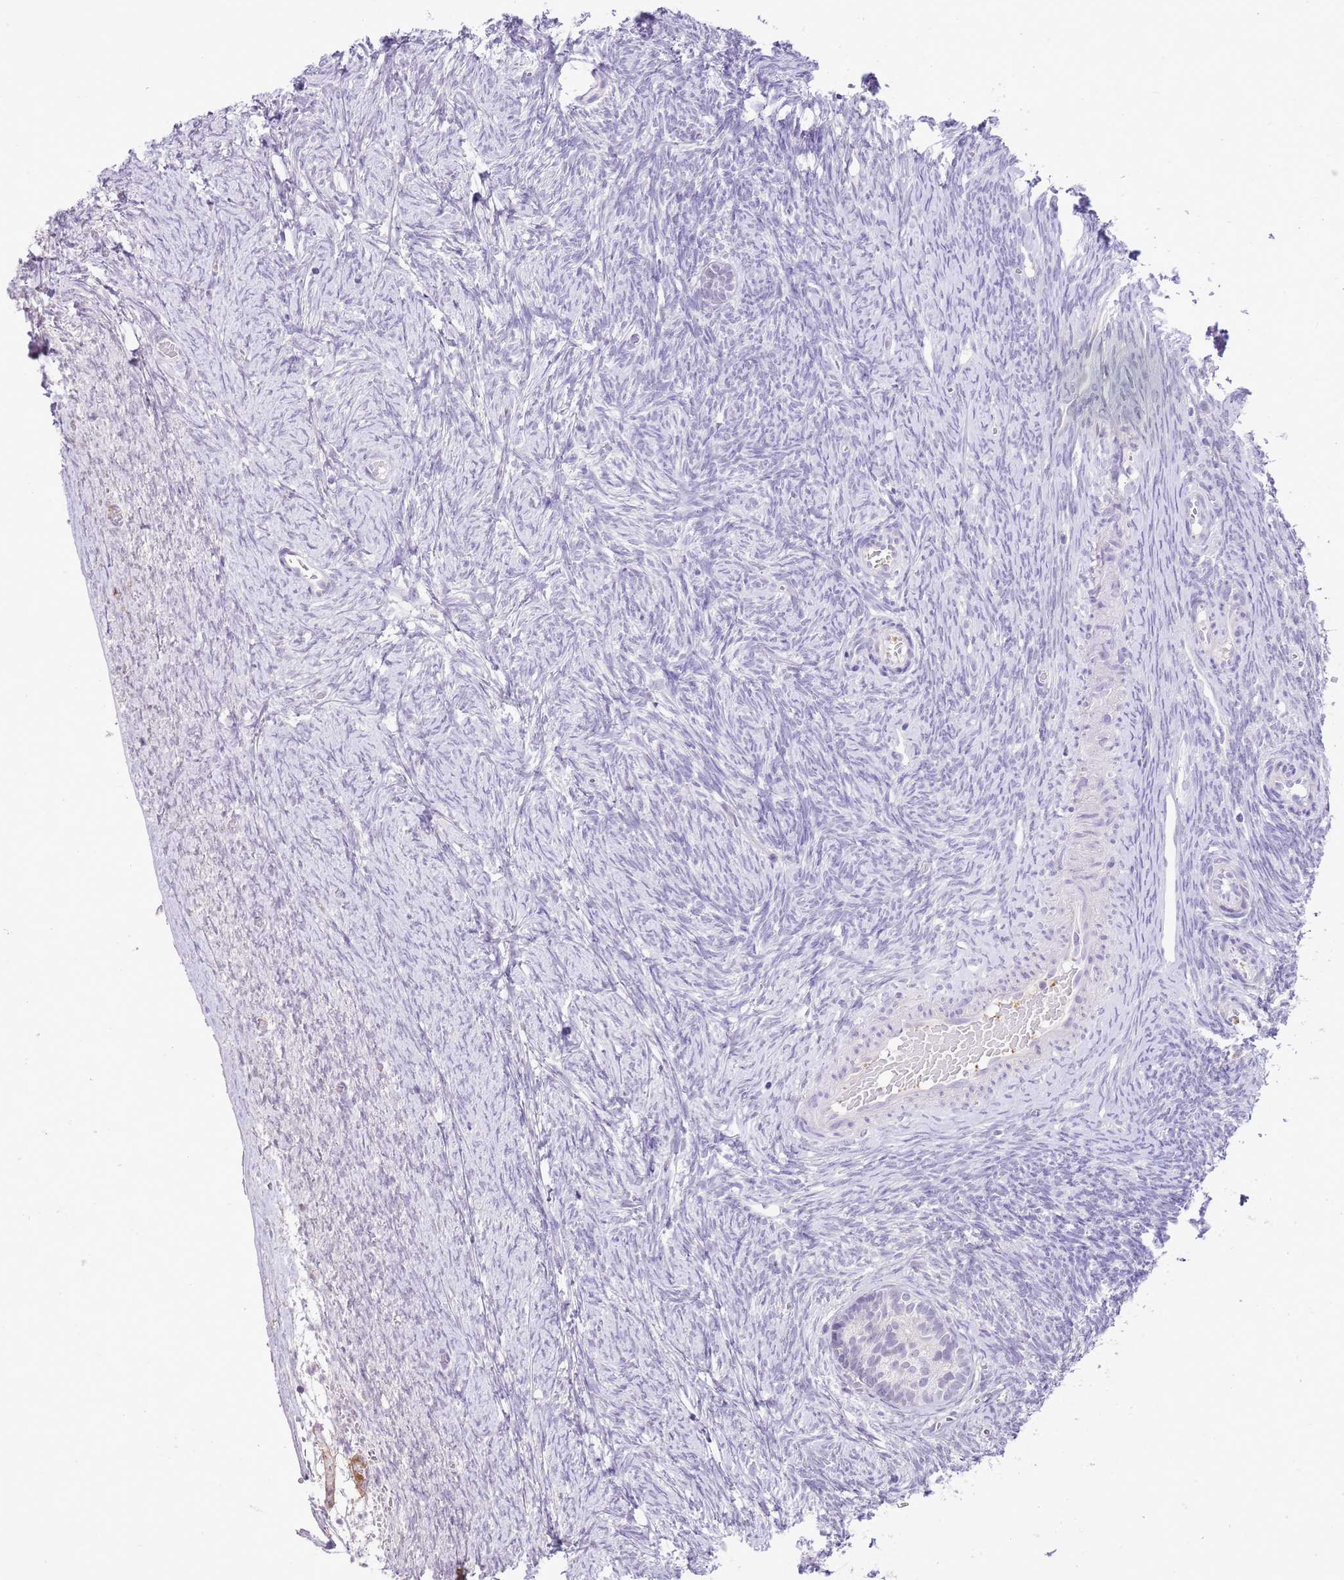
{"staining": {"intensity": "negative", "quantity": "none", "location": "none"}, "tissue": "ovary", "cell_type": "Ovarian stroma cells", "image_type": "normal", "snomed": [{"axis": "morphology", "description": "Normal tissue, NOS"}, {"axis": "topography", "description": "Ovary"}], "caption": "Ovary stained for a protein using immunohistochemistry exhibits no expression ovarian stroma cells.", "gene": "MIDN", "patient": {"sex": "female", "age": 44}}